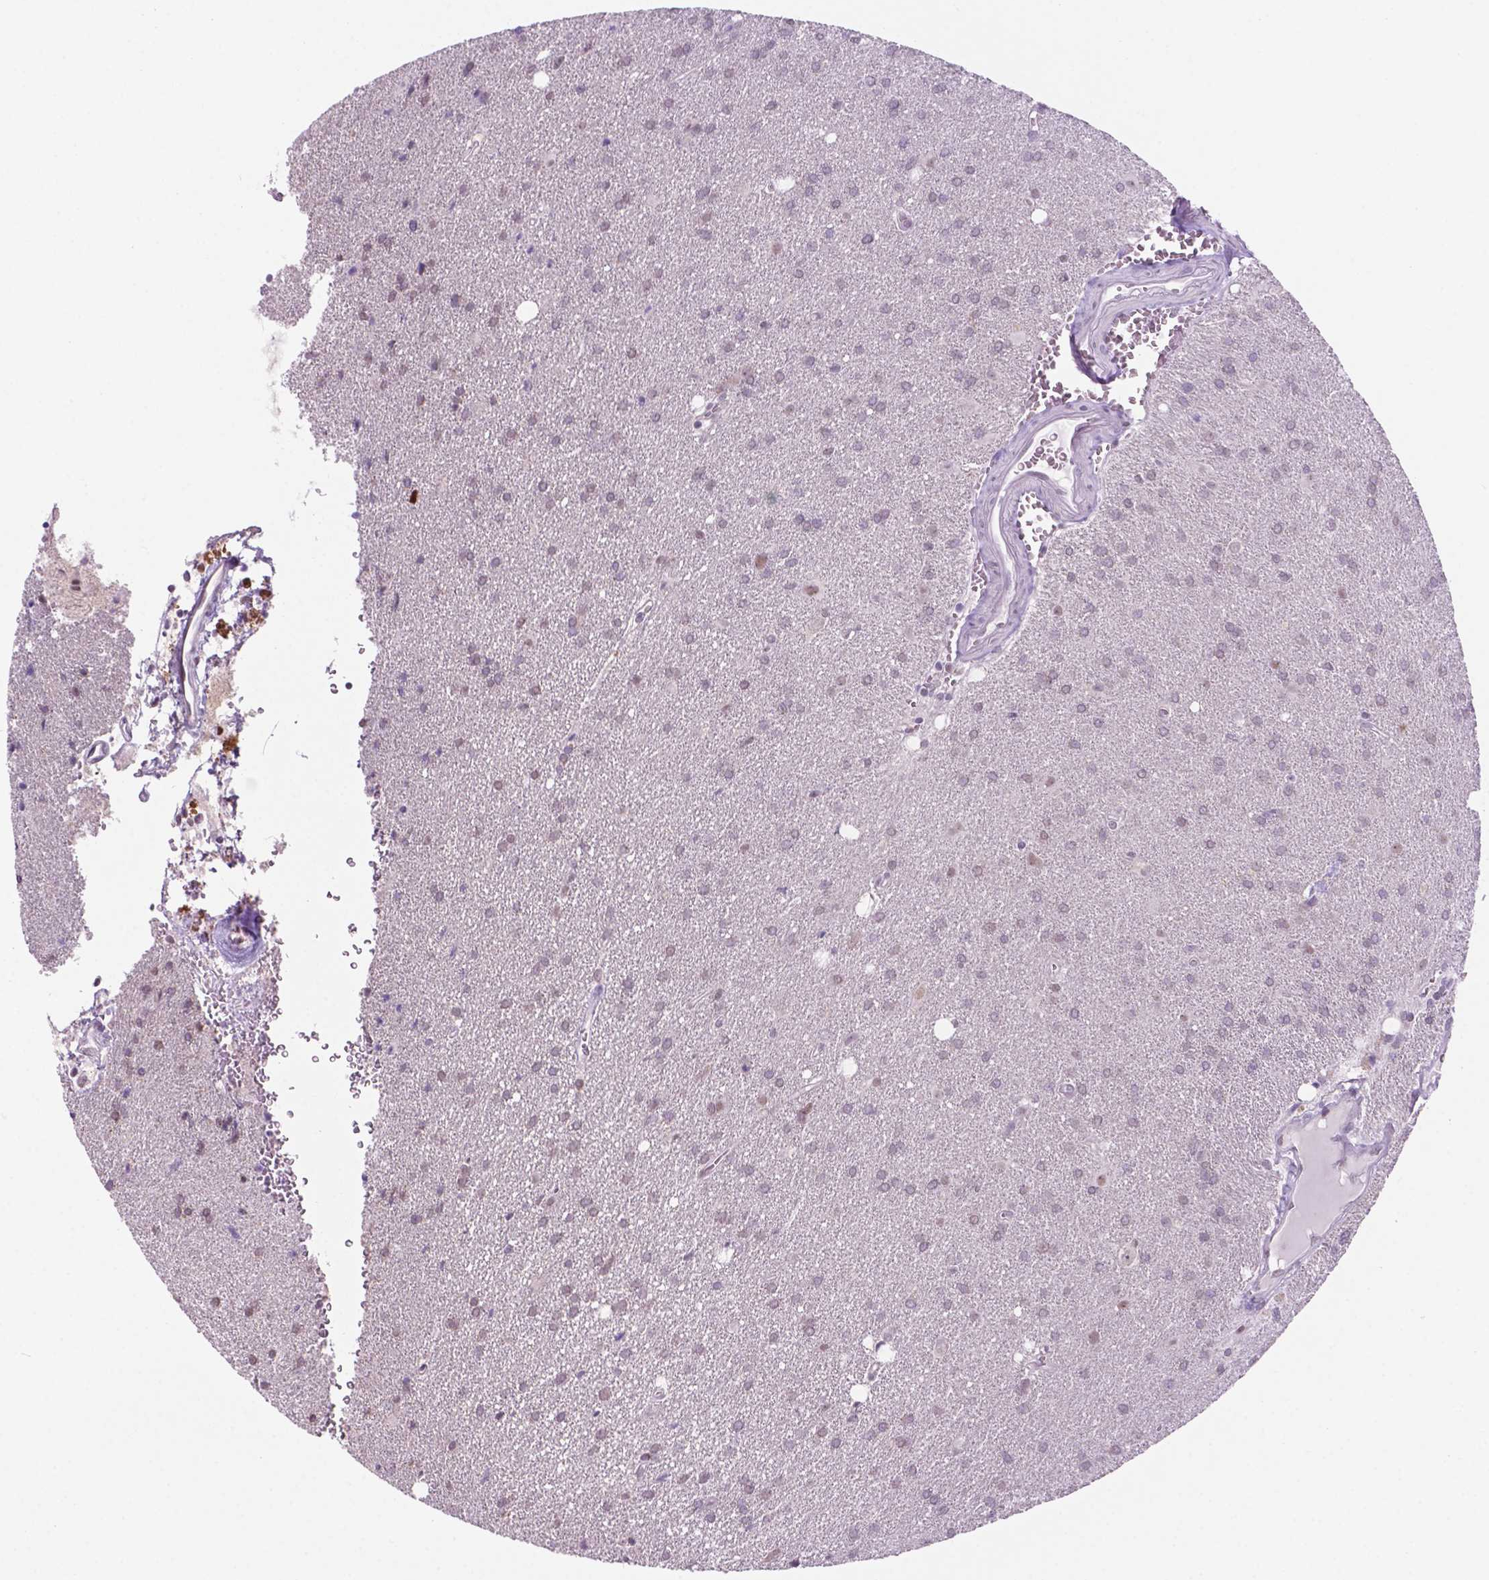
{"staining": {"intensity": "weak", "quantity": "25%-75%", "location": "nuclear"}, "tissue": "glioma", "cell_type": "Tumor cells", "image_type": "cancer", "snomed": [{"axis": "morphology", "description": "Glioma, malignant, Low grade"}, {"axis": "topography", "description": "Brain"}], "caption": "There is low levels of weak nuclear positivity in tumor cells of glioma, as demonstrated by immunohistochemical staining (brown color).", "gene": "NCAPH2", "patient": {"sex": "male", "age": 58}}